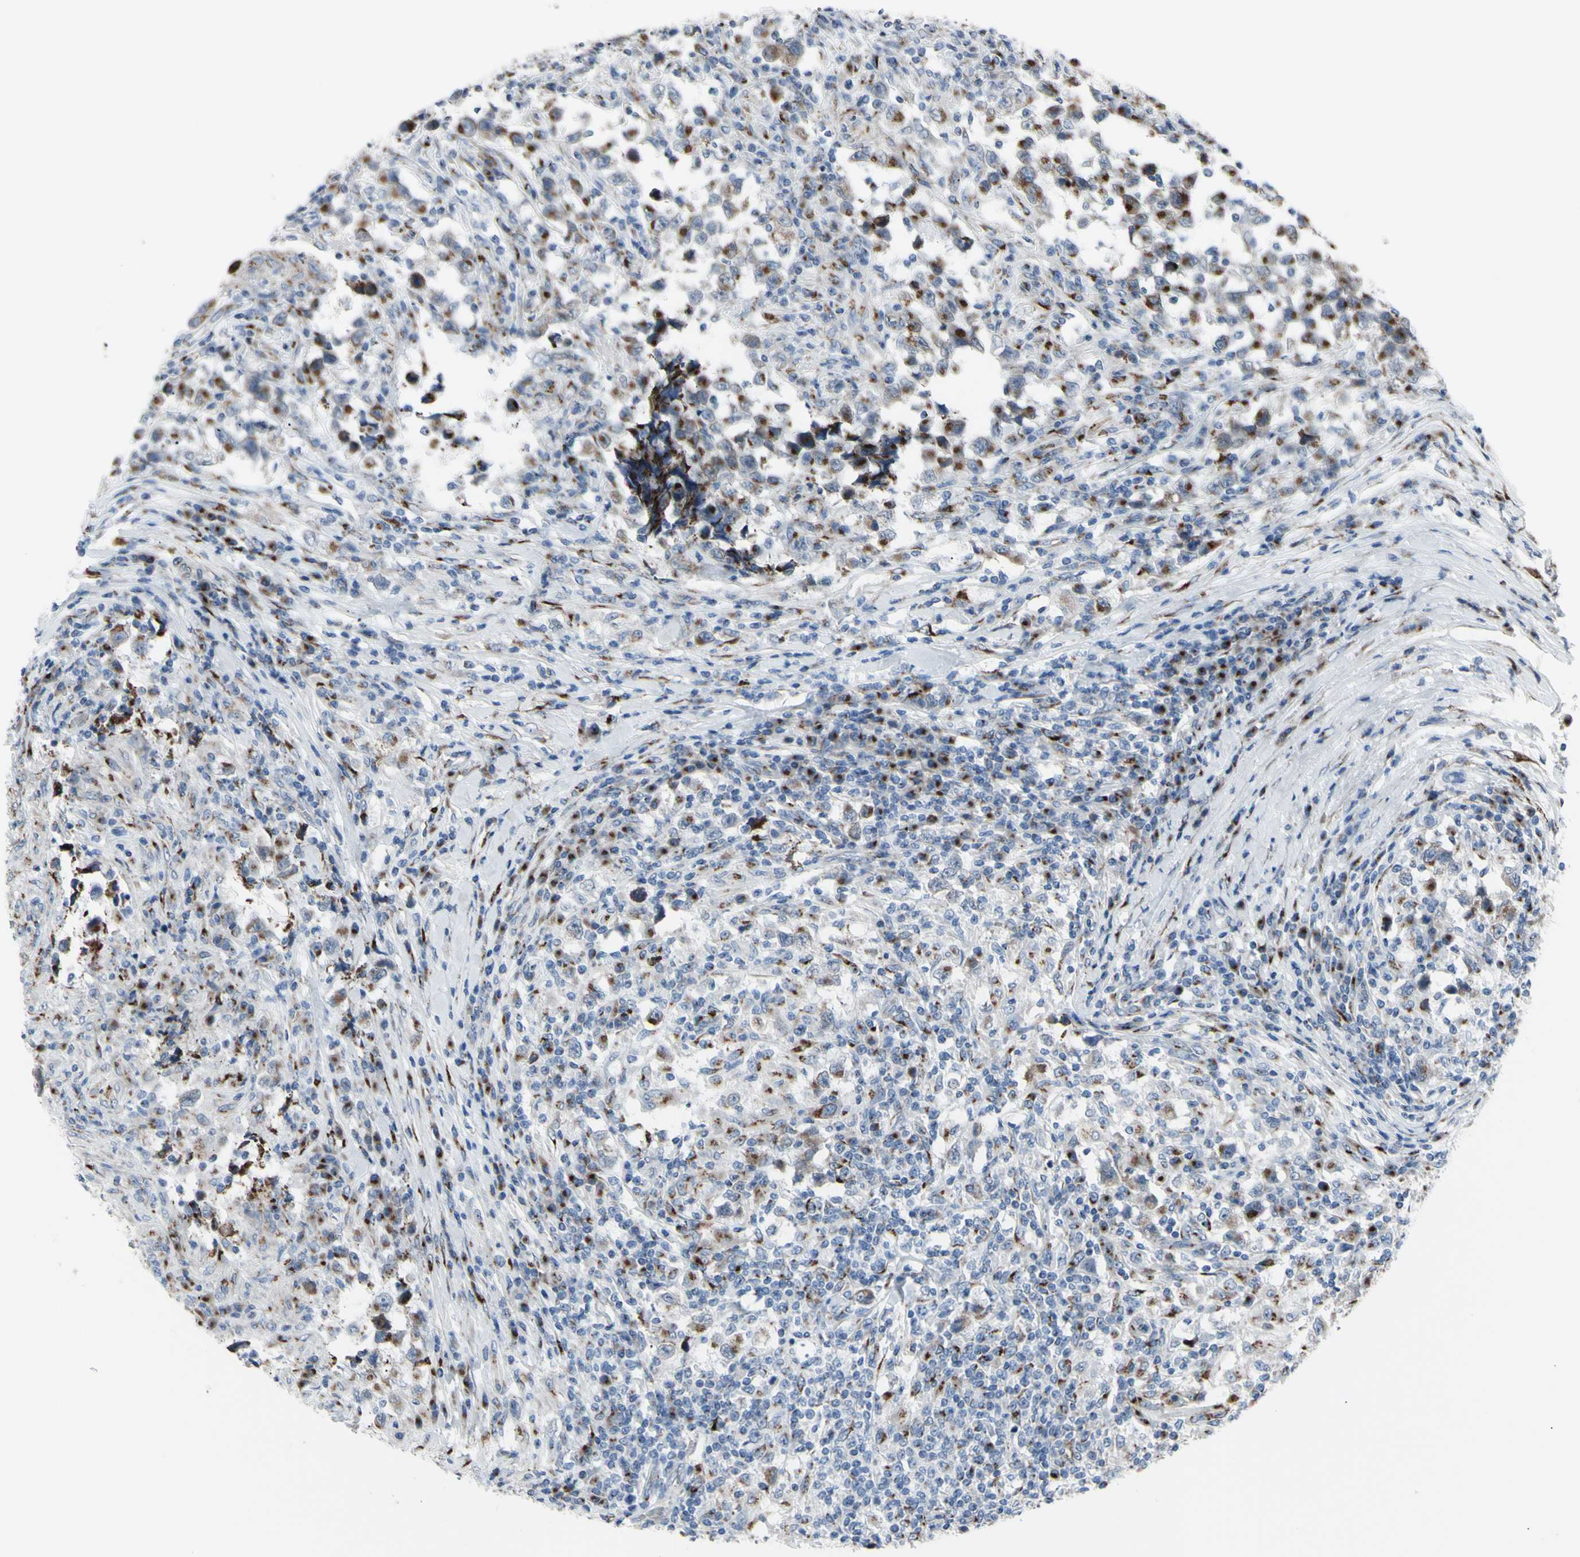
{"staining": {"intensity": "strong", "quantity": ">75%", "location": "cytoplasmic/membranous"}, "tissue": "testis cancer", "cell_type": "Tumor cells", "image_type": "cancer", "snomed": [{"axis": "morphology", "description": "Carcinoma, Embryonal, NOS"}, {"axis": "topography", "description": "Testis"}], "caption": "IHC staining of testis cancer, which exhibits high levels of strong cytoplasmic/membranous expression in approximately >75% of tumor cells indicating strong cytoplasmic/membranous protein positivity. The staining was performed using DAB (3,3'-diaminobenzidine) (brown) for protein detection and nuclei were counterstained in hematoxylin (blue).", "gene": "GLG1", "patient": {"sex": "male", "age": 21}}